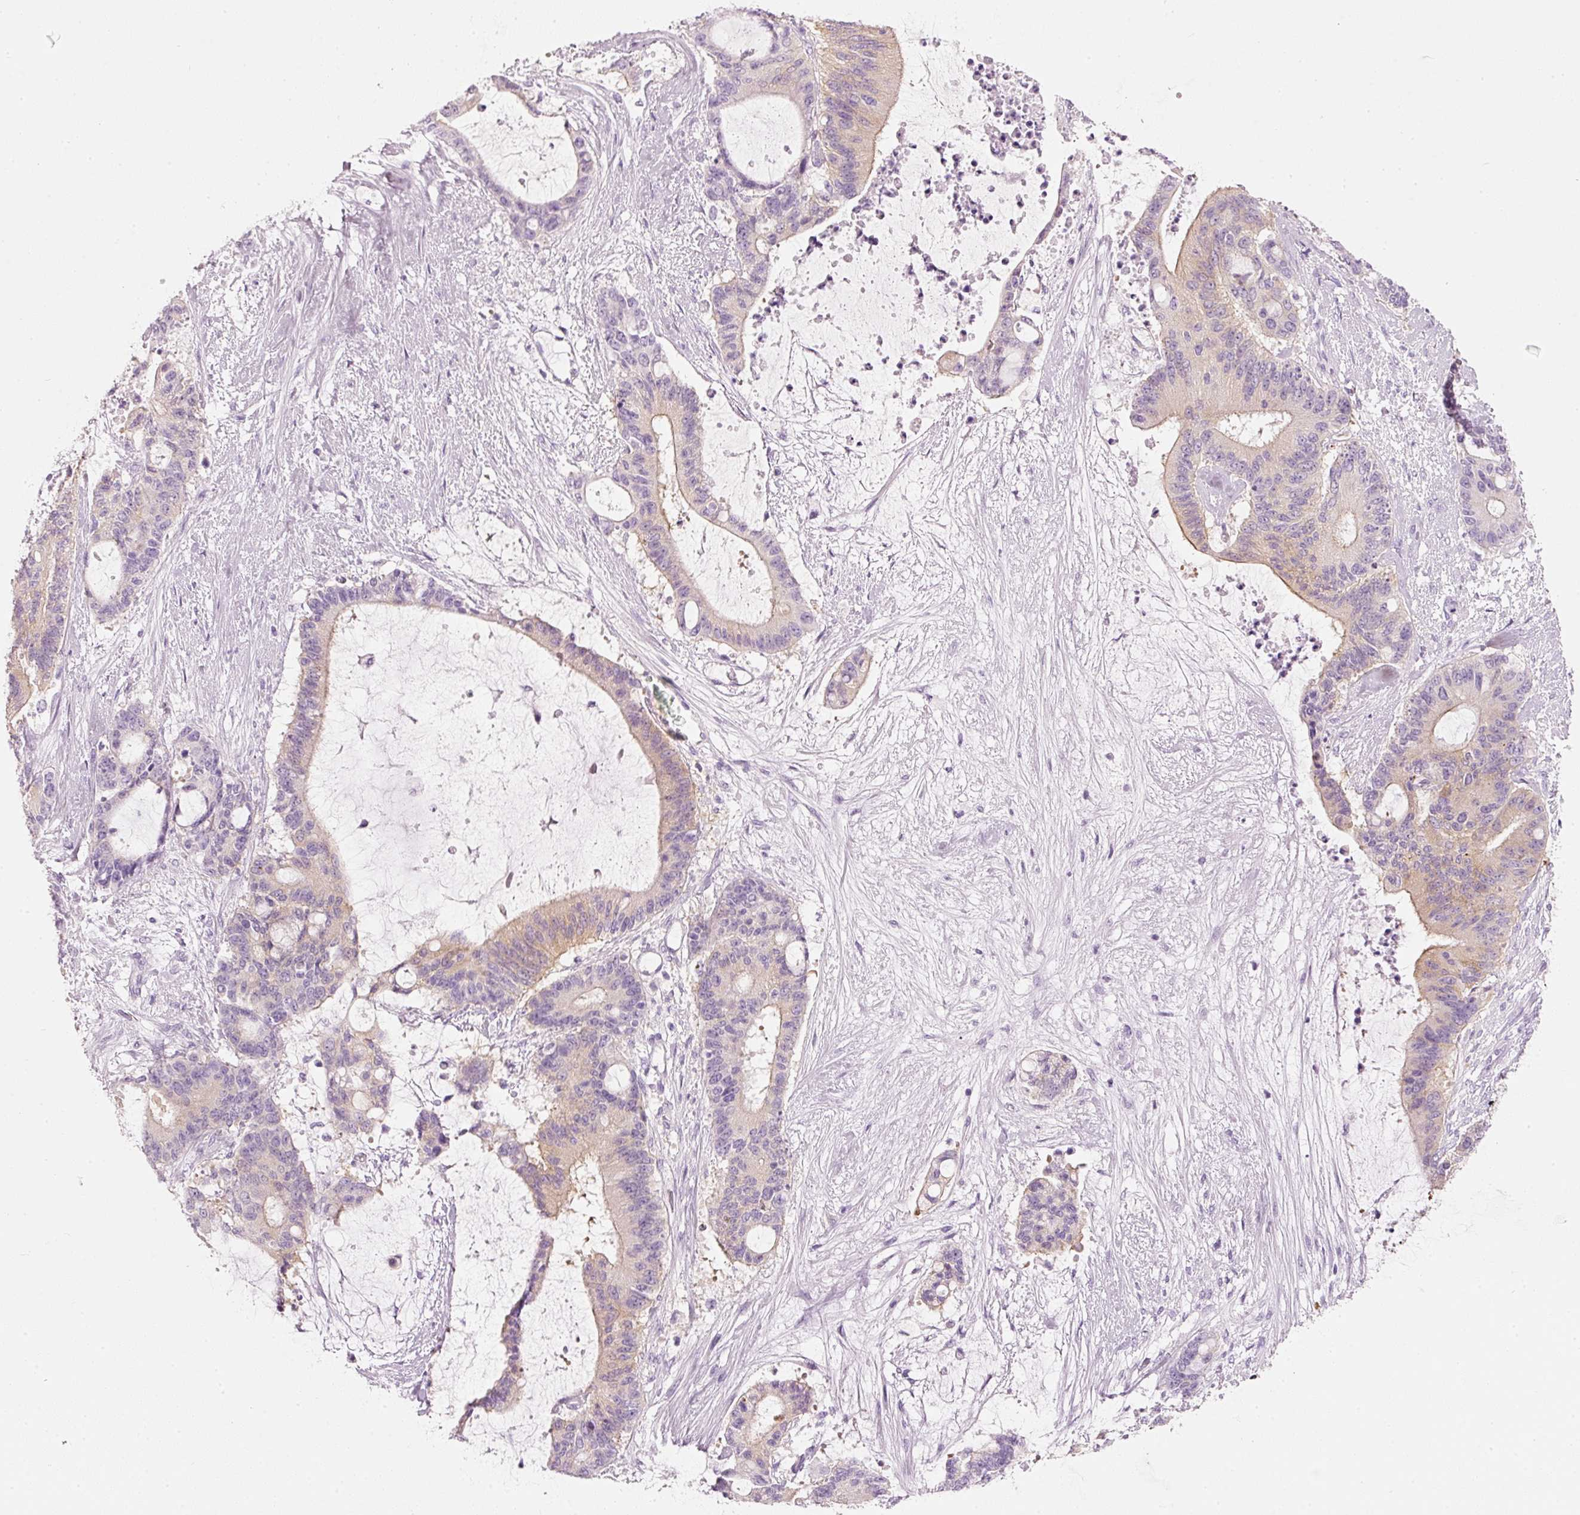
{"staining": {"intensity": "moderate", "quantity": "<25%", "location": "cytoplasmic/membranous"}, "tissue": "liver cancer", "cell_type": "Tumor cells", "image_type": "cancer", "snomed": [{"axis": "morphology", "description": "Normal tissue, NOS"}, {"axis": "morphology", "description": "Cholangiocarcinoma"}, {"axis": "topography", "description": "Liver"}, {"axis": "topography", "description": "Peripheral nerve tissue"}], "caption": "Moderate cytoplasmic/membranous staining is present in approximately <25% of tumor cells in liver cancer.", "gene": "PDXDC1", "patient": {"sex": "female", "age": 73}}